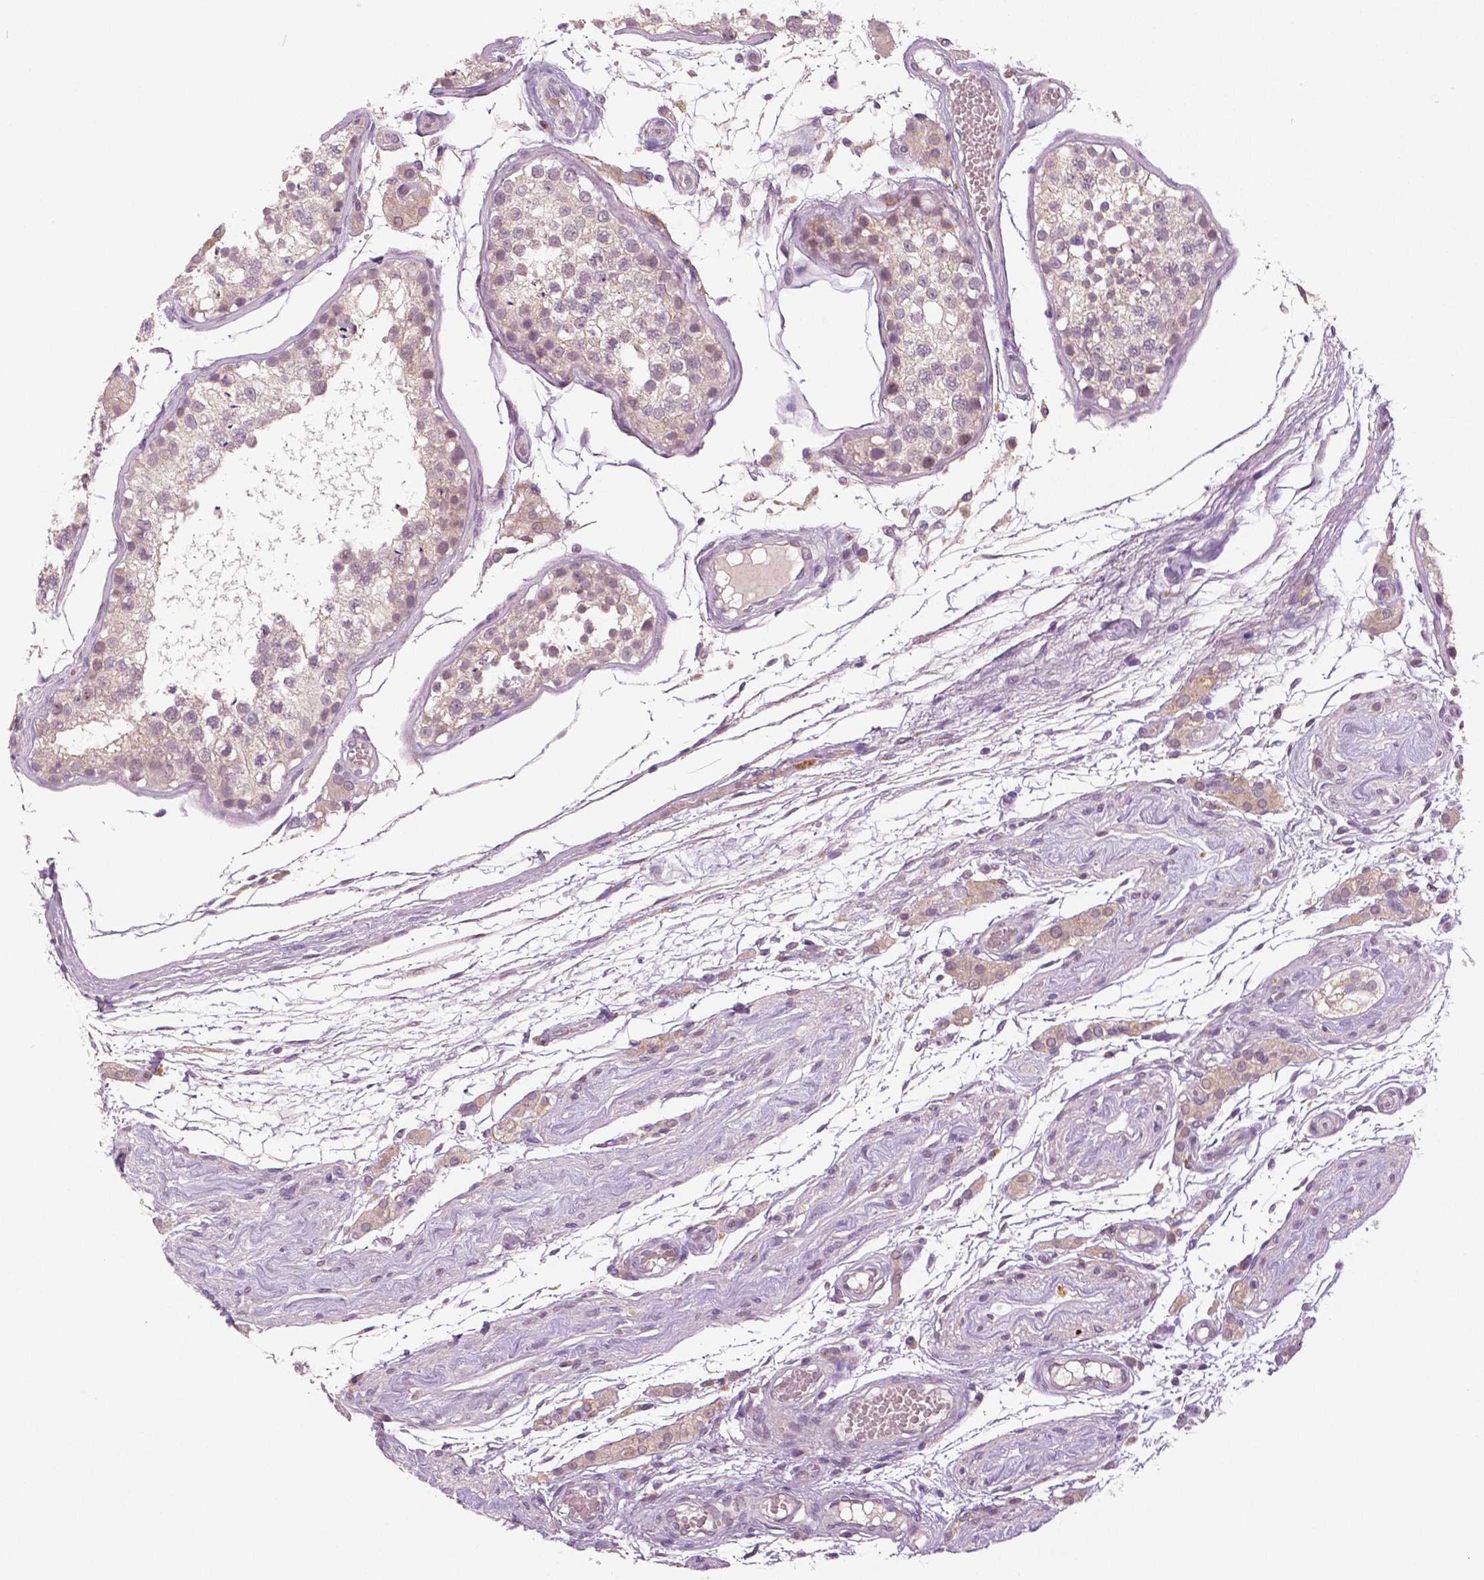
{"staining": {"intensity": "weak", "quantity": "<25%", "location": "nuclear"}, "tissue": "testis", "cell_type": "Cells in seminiferous ducts", "image_type": "normal", "snomed": [{"axis": "morphology", "description": "Normal tissue, NOS"}, {"axis": "morphology", "description": "Seminoma, NOS"}, {"axis": "topography", "description": "Testis"}], "caption": "This is an IHC micrograph of benign testis. There is no staining in cells in seminiferous ducts.", "gene": "MKI67", "patient": {"sex": "male", "age": 29}}